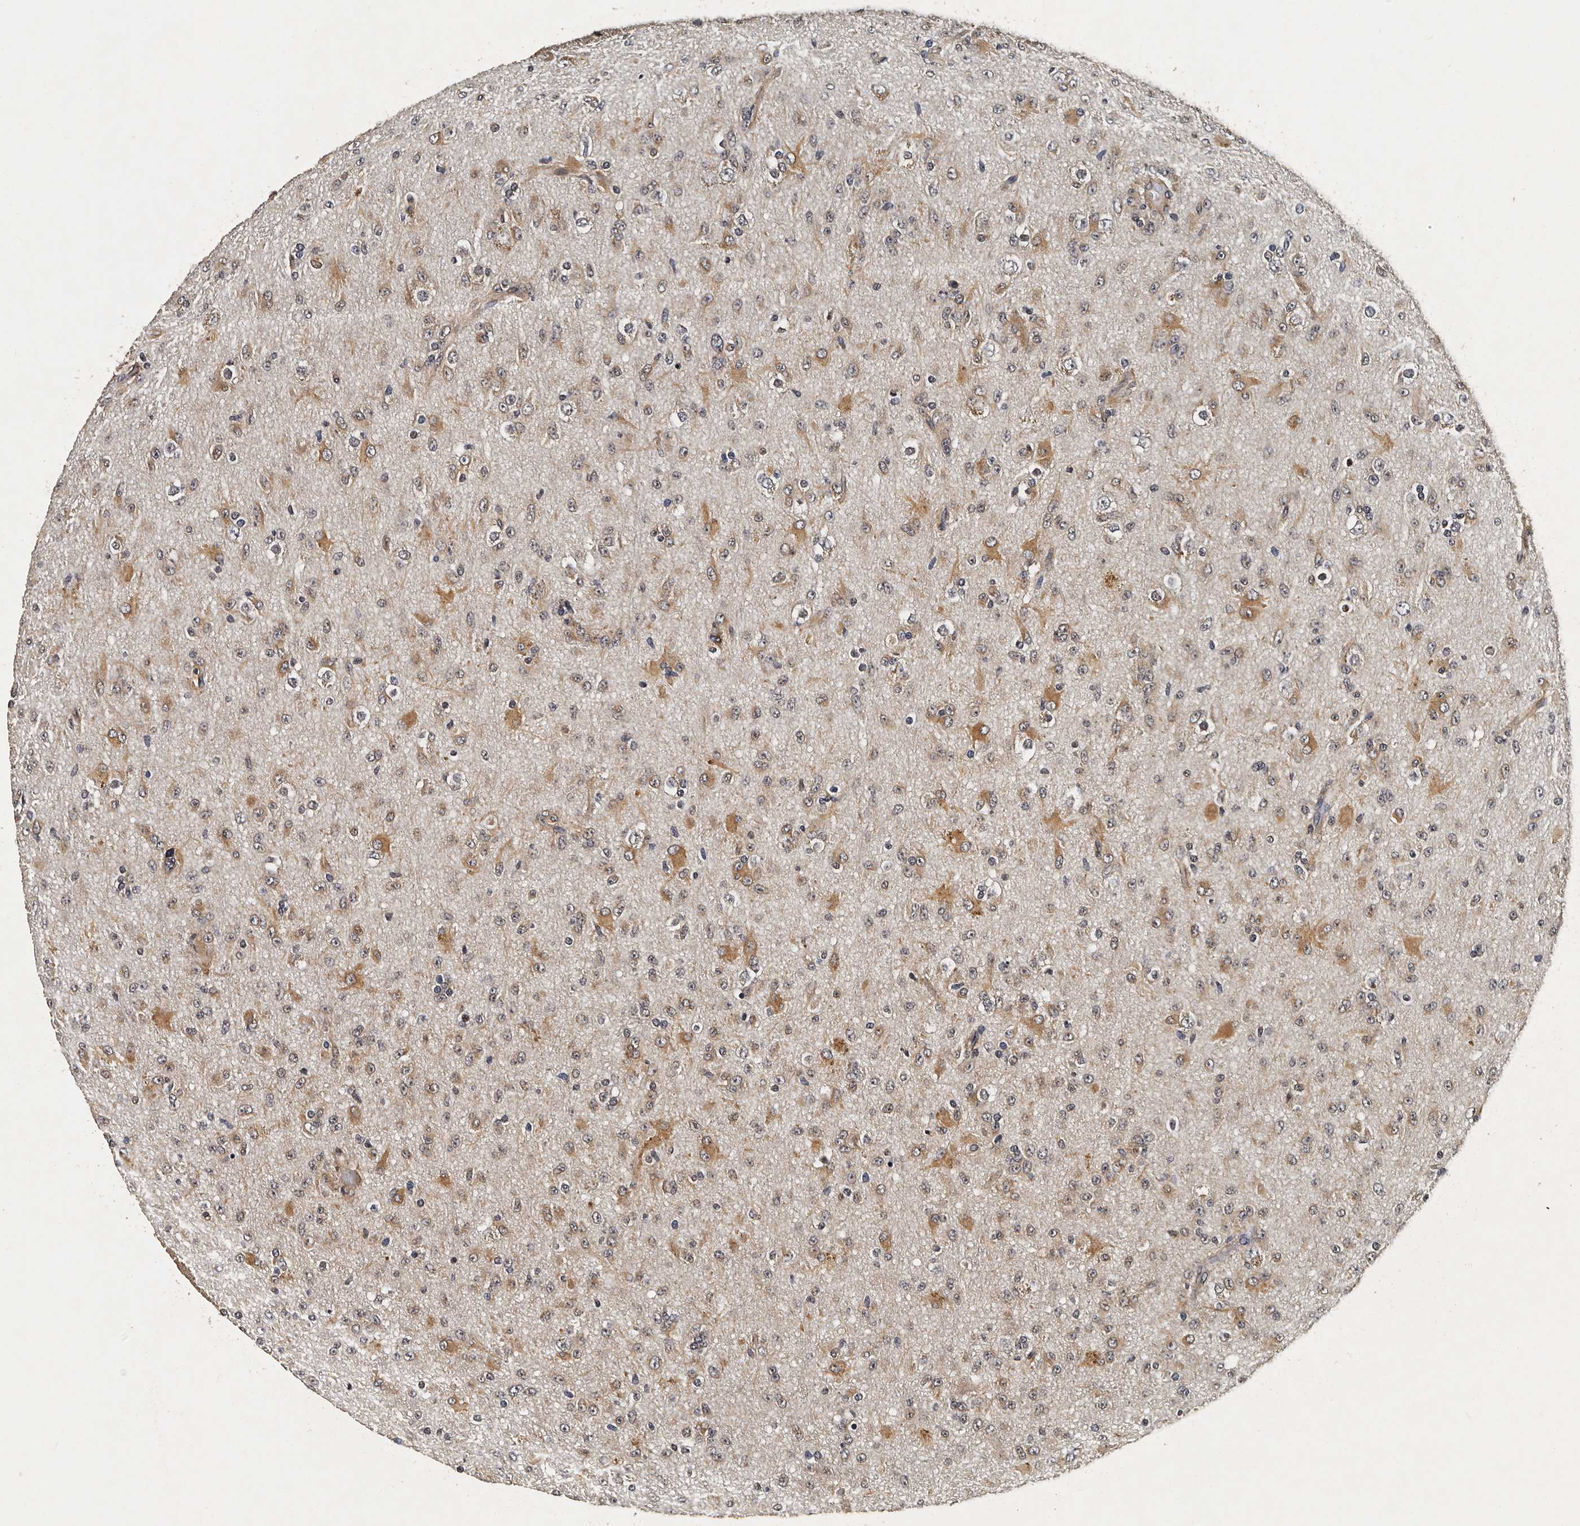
{"staining": {"intensity": "moderate", "quantity": "25%-75%", "location": "cytoplasmic/membranous"}, "tissue": "glioma", "cell_type": "Tumor cells", "image_type": "cancer", "snomed": [{"axis": "morphology", "description": "Glioma, malignant, Low grade"}, {"axis": "topography", "description": "Brain"}], "caption": "DAB (3,3'-diaminobenzidine) immunohistochemical staining of glioma exhibits moderate cytoplasmic/membranous protein expression in about 25%-75% of tumor cells.", "gene": "CPNE3", "patient": {"sex": "male", "age": 65}}